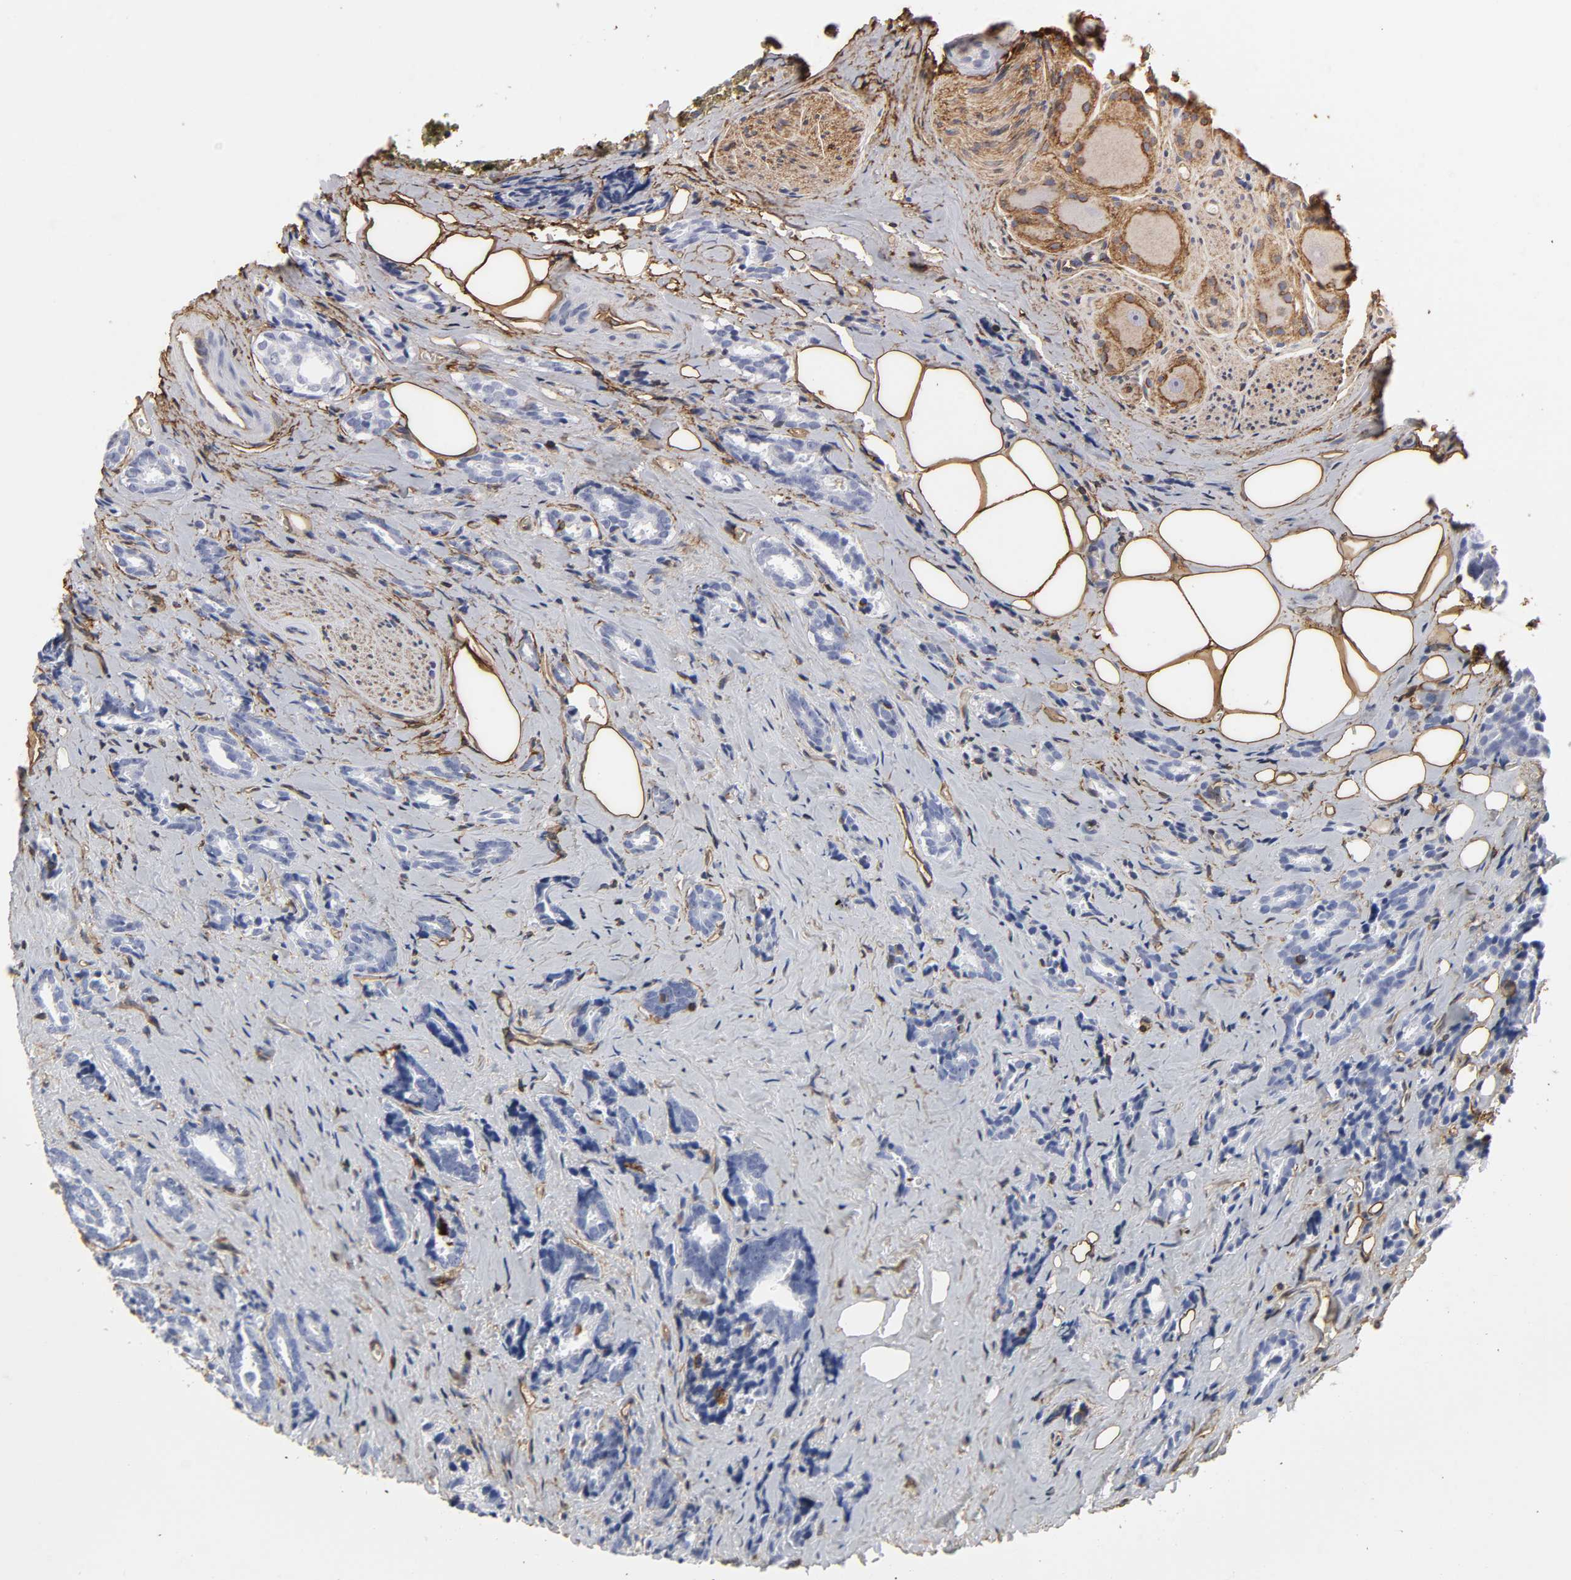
{"staining": {"intensity": "moderate", "quantity": "<25%", "location": "cytoplasmic/membranous"}, "tissue": "prostate cancer", "cell_type": "Tumor cells", "image_type": "cancer", "snomed": [{"axis": "morphology", "description": "Adenocarcinoma, High grade"}, {"axis": "topography", "description": "Prostate"}], "caption": "Prostate cancer (high-grade adenocarcinoma) was stained to show a protein in brown. There is low levels of moderate cytoplasmic/membranous positivity in approximately <25% of tumor cells. The staining is performed using DAB (3,3'-diaminobenzidine) brown chromogen to label protein expression. The nuclei are counter-stained blue using hematoxylin.", "gene": "ANXA2", "patient": {"sex": "male", "age": 67}}